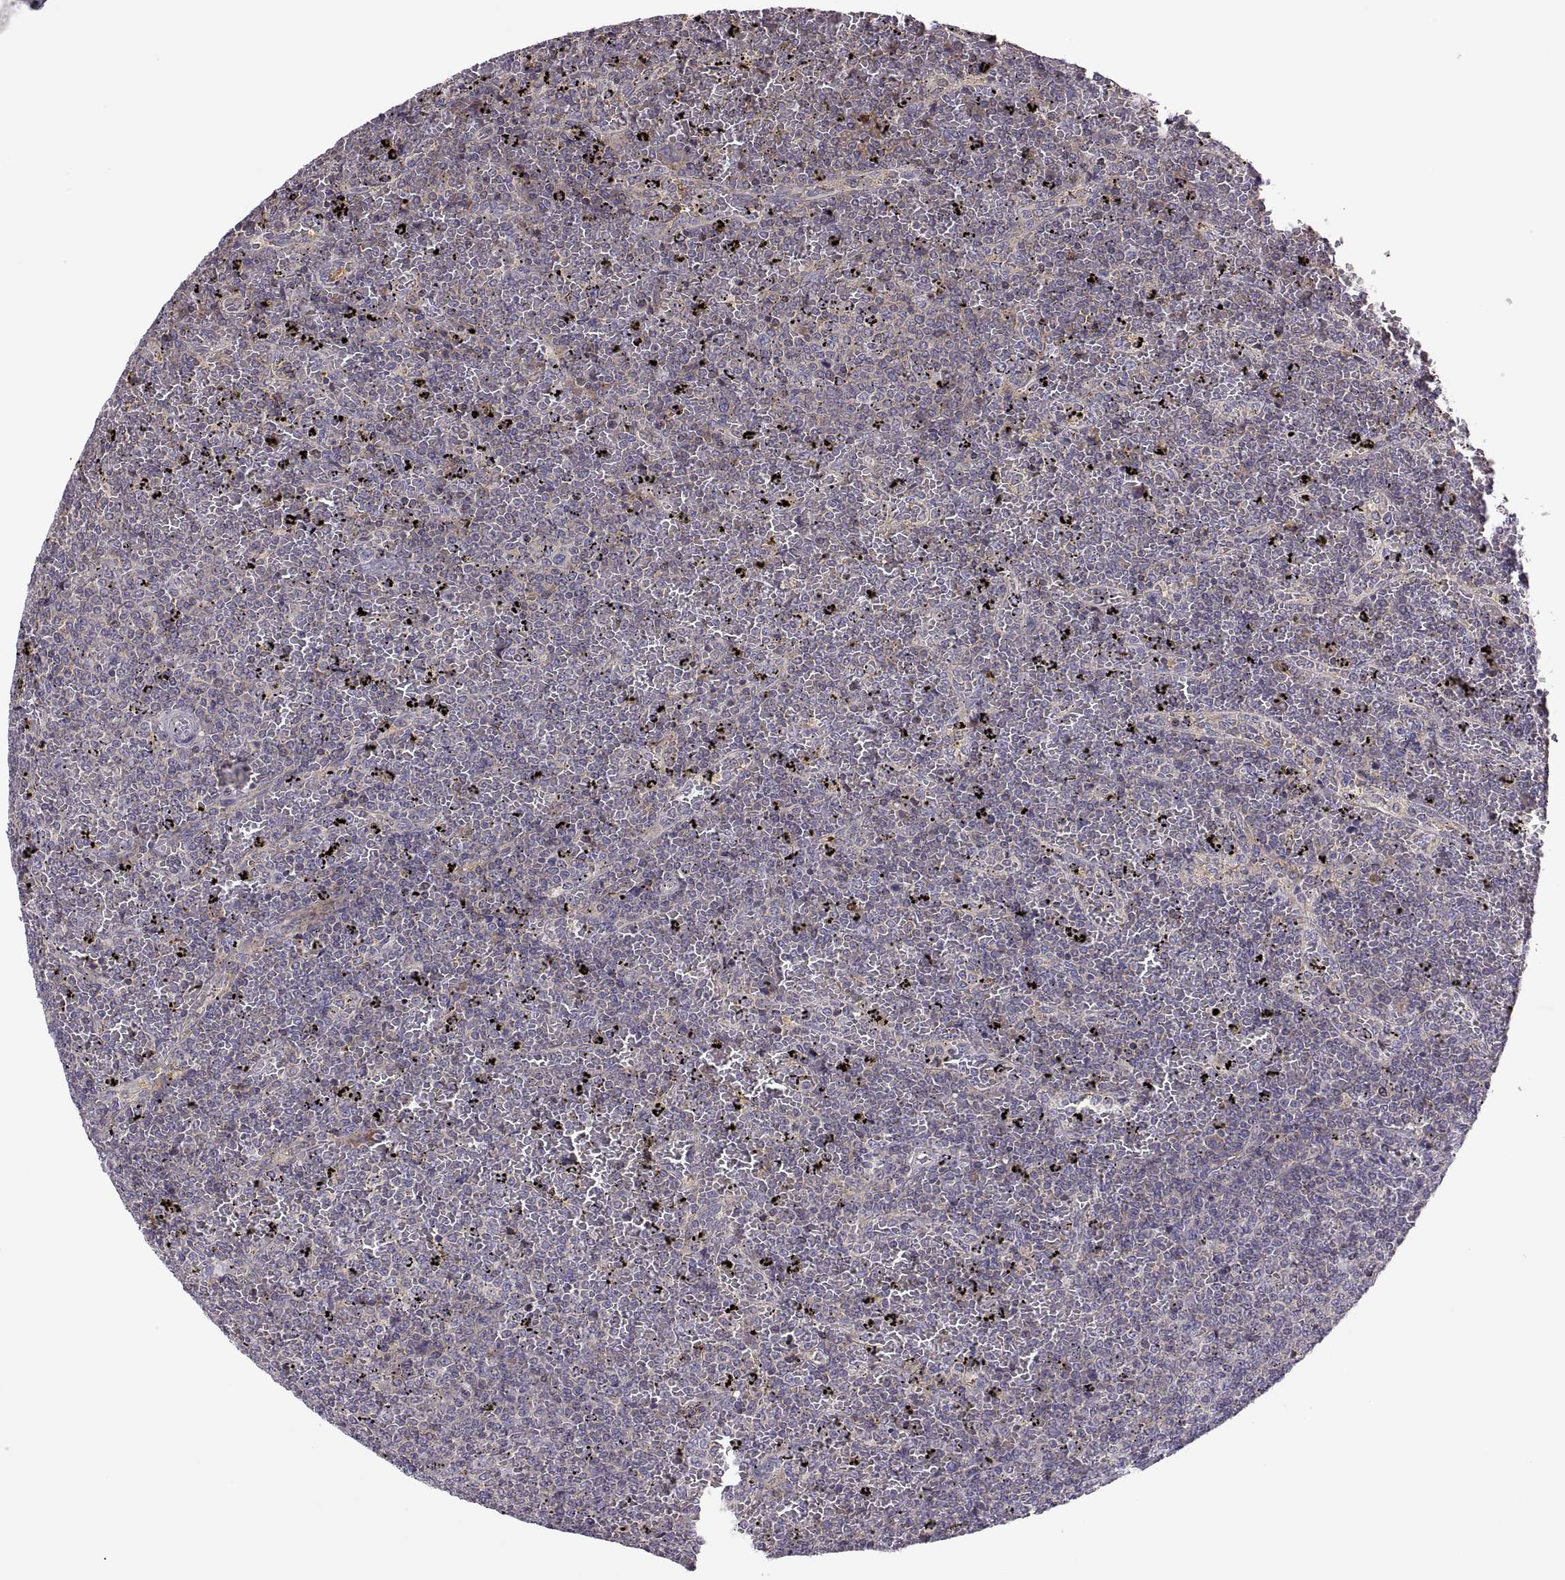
{"staining": {"intensity": "negative", "quantity": "none", "location": "none"}, "tissue": "lymphoma", "cell_type": "Tumor cells", "image_type": "cancer", "snomed": [{"axis": "morphology", "description": "Malignant lymphoma, non-Hodgkin's type, Low grade"}, {"axis": "topography", "description": "Spleen"}], "caption": "Immunohistochemistry (IHC) of lymphoma reveals no staining in tumor cells.", "gene": "SPATA32", "patient": {"sex": "female", "age": 77}}